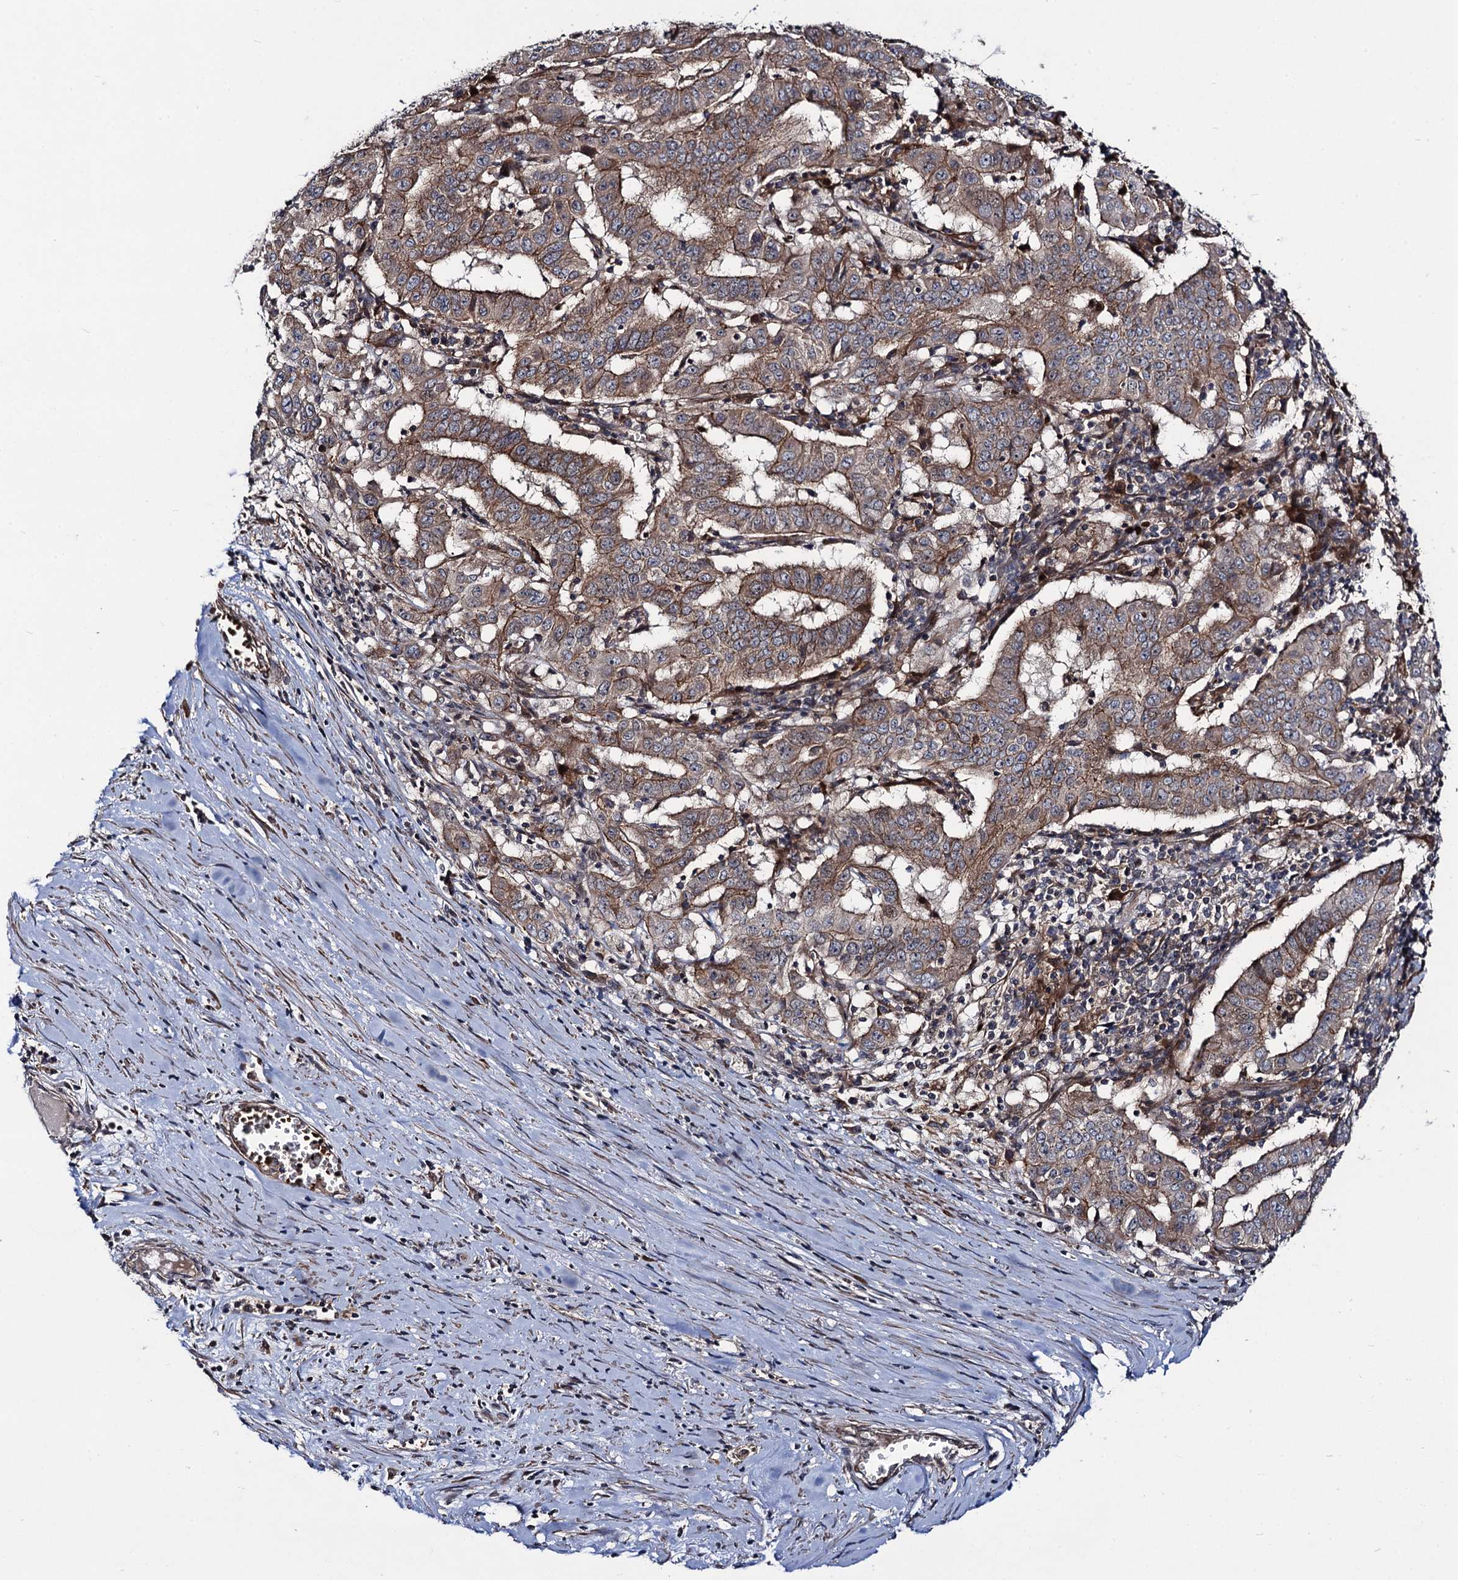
{"staining": {"intensity": "moderate", "quantity": ">75%", "location": "cytoplasmic/membranous"}, "tissue": "pancreatic cancer", "cell_type": "Tumor cells", "image_type": "cancer", "snomed": [{"axis": "morphology", "description": "Adenocarcinoma, NOS"}, {"axis": "topography", "description": "Pancreas"}], "caption": "IHC micrograph of neoplastic tissue: human pancreatic cancer (adenocarcinoma) stained using immunohistochemistry displays medium levels of moderate protein expression localized specifically in the cytoplasmic/membranous of tumor cells, appearing as a cytoplasmic/membranous brown color.", "gene": "KXD1", "patient": {"sex": "male", "age": 63}}